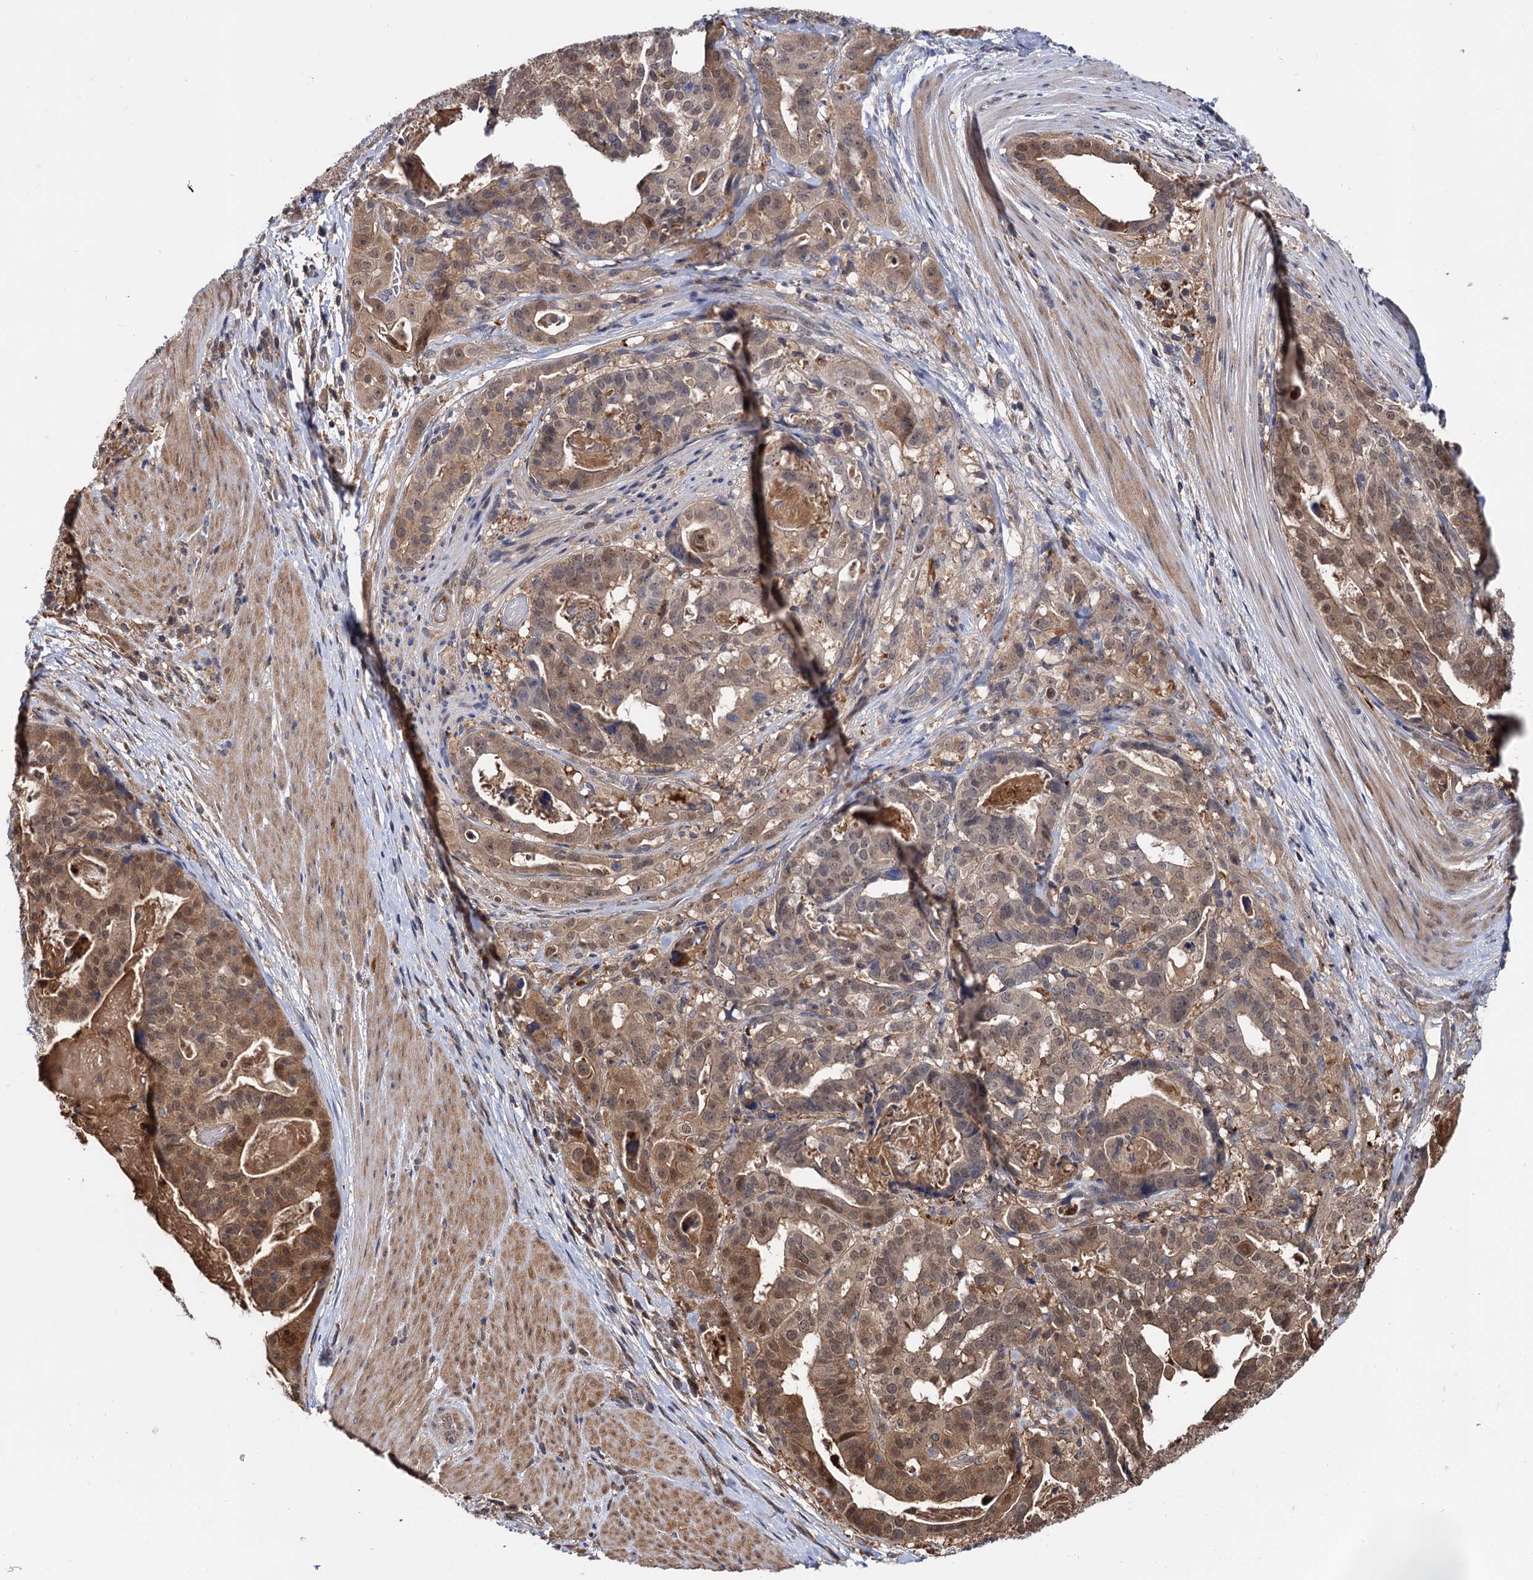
{"staining": {"intensity": "moderate", "quantity": "25%-75%", "location": "cytoplasmic/membranous,nuclear"}, "tissue": "stomach cancer", "cell_type": "Tumor cells", "image_type": "cancer", "snomed": [{"axis": "morphology", "description": "Adenocarcinoma, NOS"}, {"axis": "topography", "description": "Stomach"}], "caption": "Stomach cancer stained with a protein marker reveals moderate staining in tumor cells.", "gene": "SELENOP", "patient": {"sex": "male", "age": 48}}